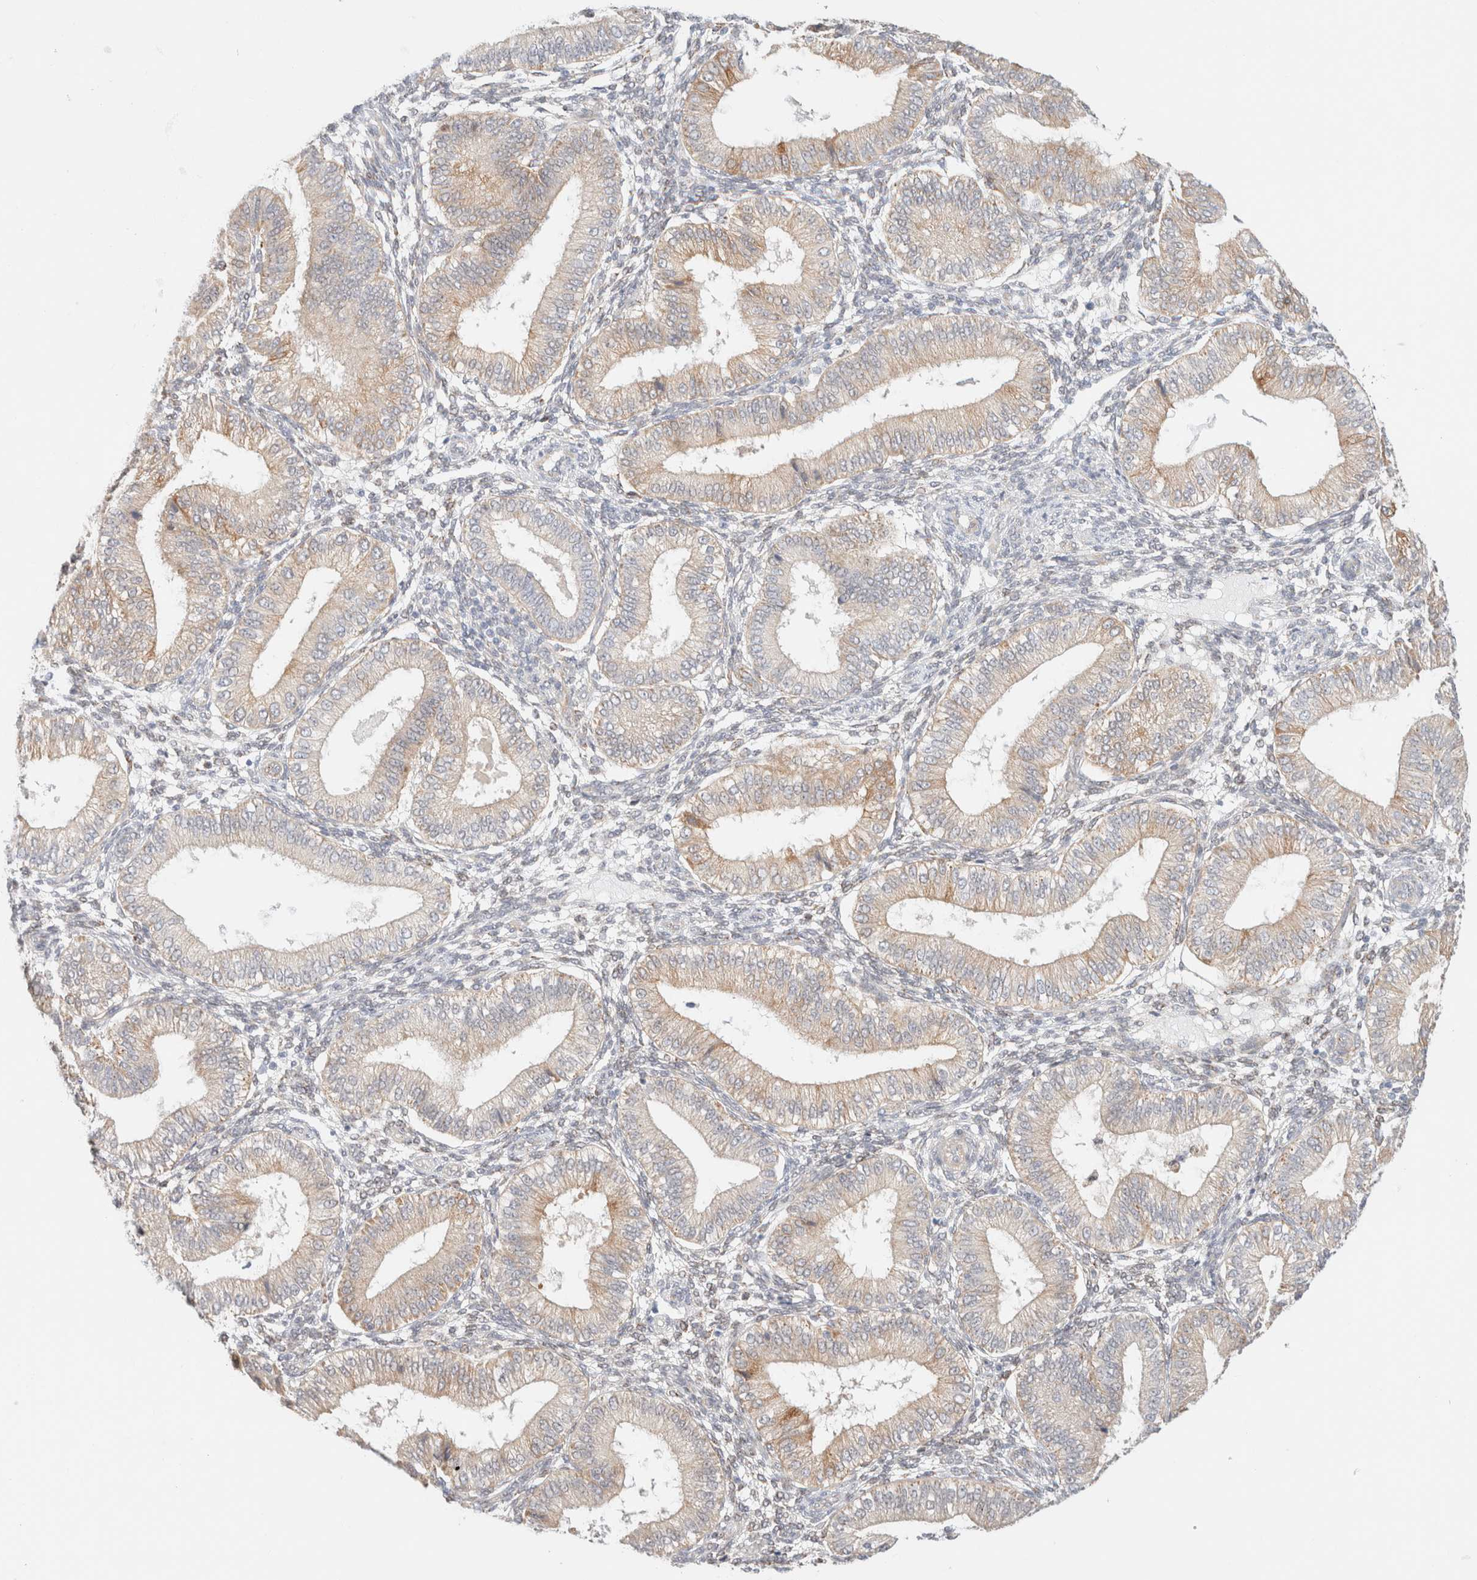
{"staining": {"intensity": "weak", "quantity": "25%-75%", "location": "cytoplasmic/membranous"}, "tissue": "endometrium", "cell_type": "Cells in endometrial stroma", "image_type": "normal", "snomed": [{"axis": "morphology", "description": "Normal tissue, NOS"}, {"axis": "topography", "description": "Endometrium"}], "caption": "The image exhibits staining of benign endometrium, revealing weak cytoplasmic/membranous protein staining (brown color) within cells in endometrial stroma. (DAB (3,3'-diaminobenzidine) IHC, brown staining for protein, blue staining for nuclei).", "gene": "UNC13B", "patient": {"sex": "female", "age": 39}}